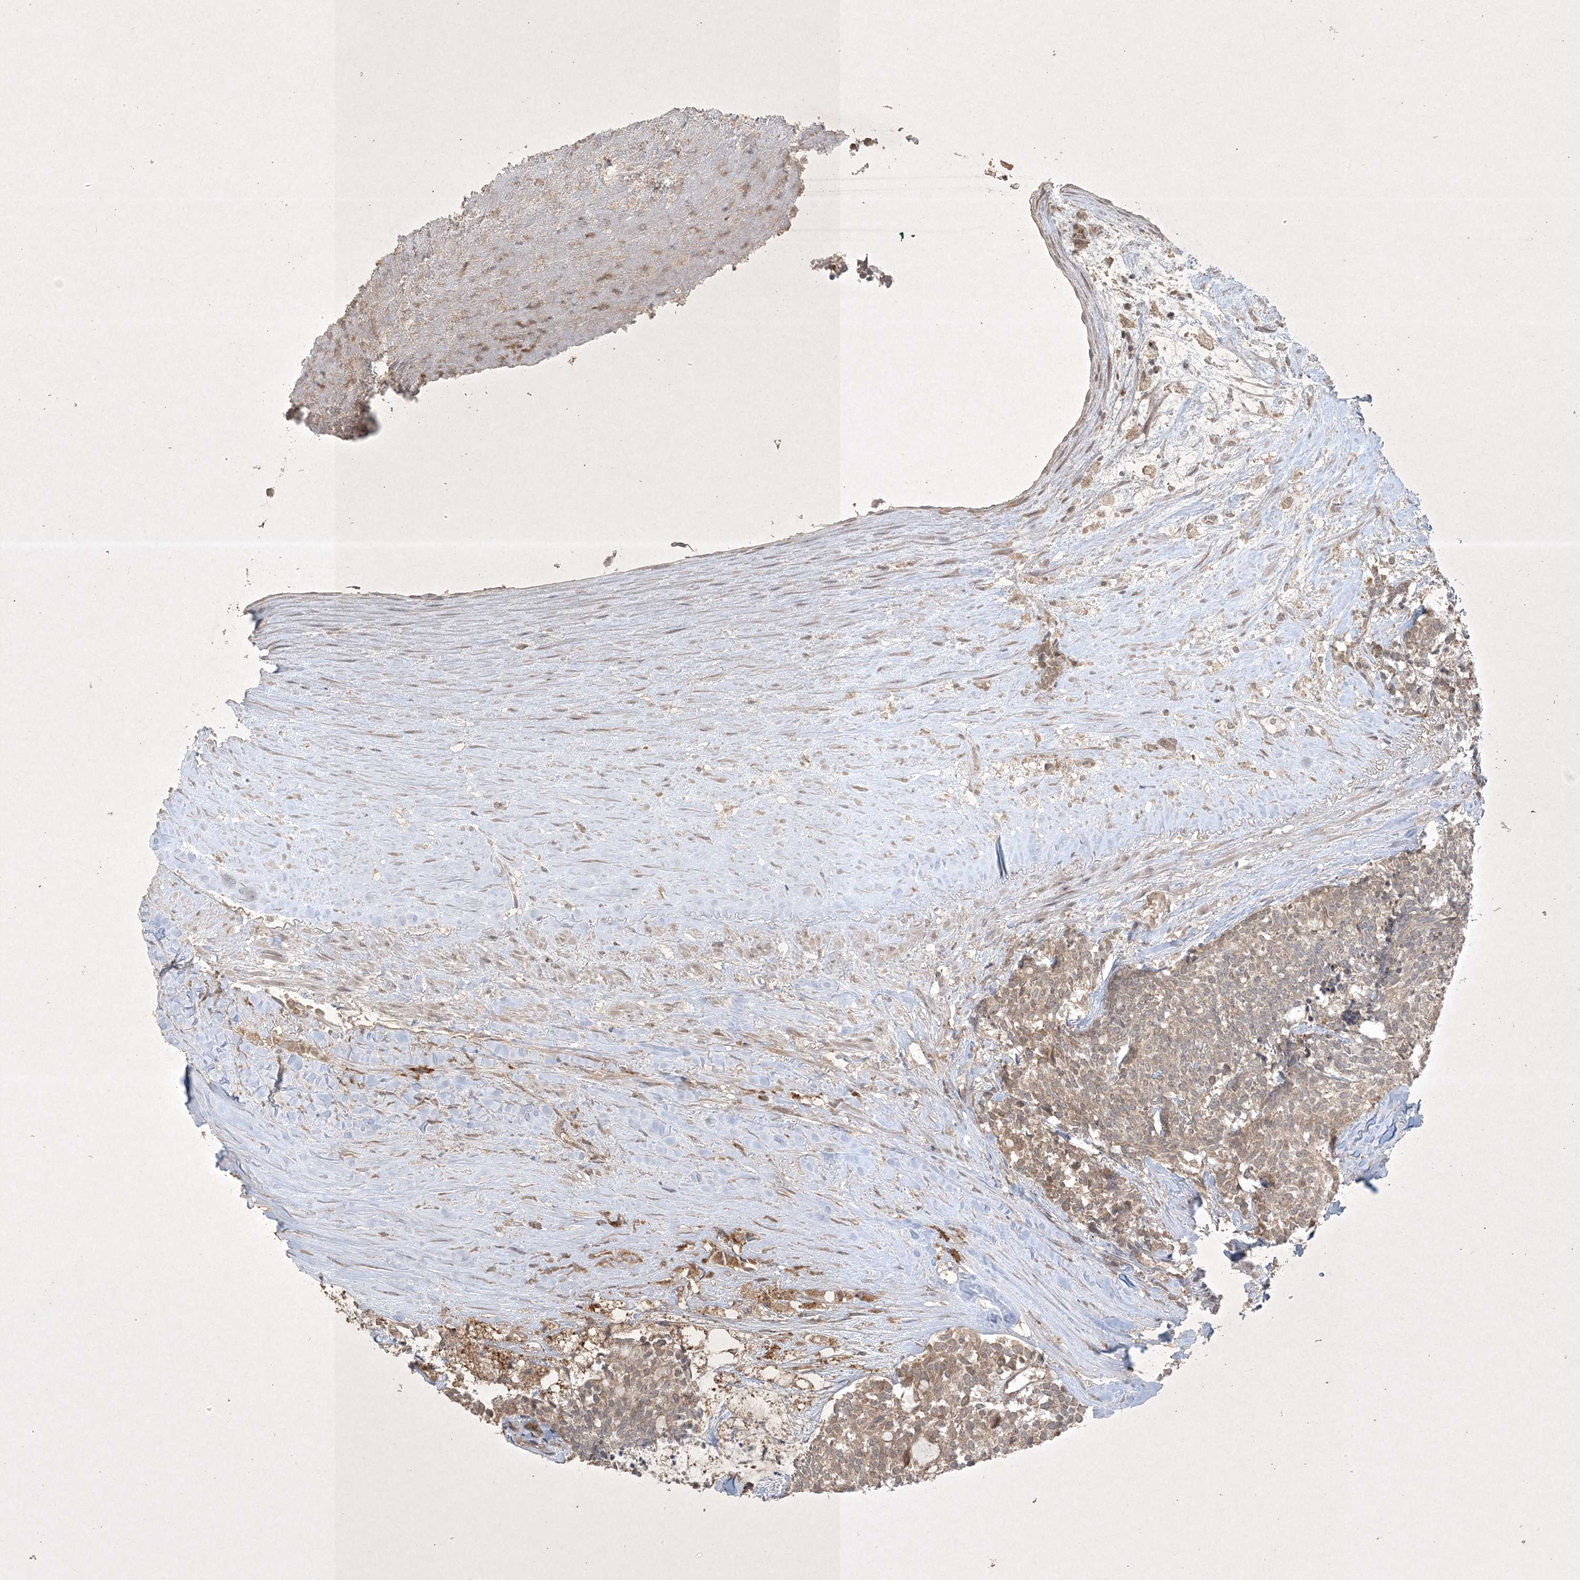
{"staining": {"intensity": "moderate", "quantity": ">75%", "location": "cytoplasmic/membranous"}, "tissue": "carcinoid", "cell_type": "Tumor cells", "image_type": "cancer", "snomed": [{"axis": "morphology", "description": "Carcinoid, malignant, NOS"}, {"axis": "topography", "description": "Pancreas"}], "caption": "DAB immunohistochemical staining of human carcinoid exhibits moderate cytoplasmic/membranous protein expression in approximately >75% of tumor cells.", "gene": "NRBP2", "patient": {"sex": "female", "age": 54}}